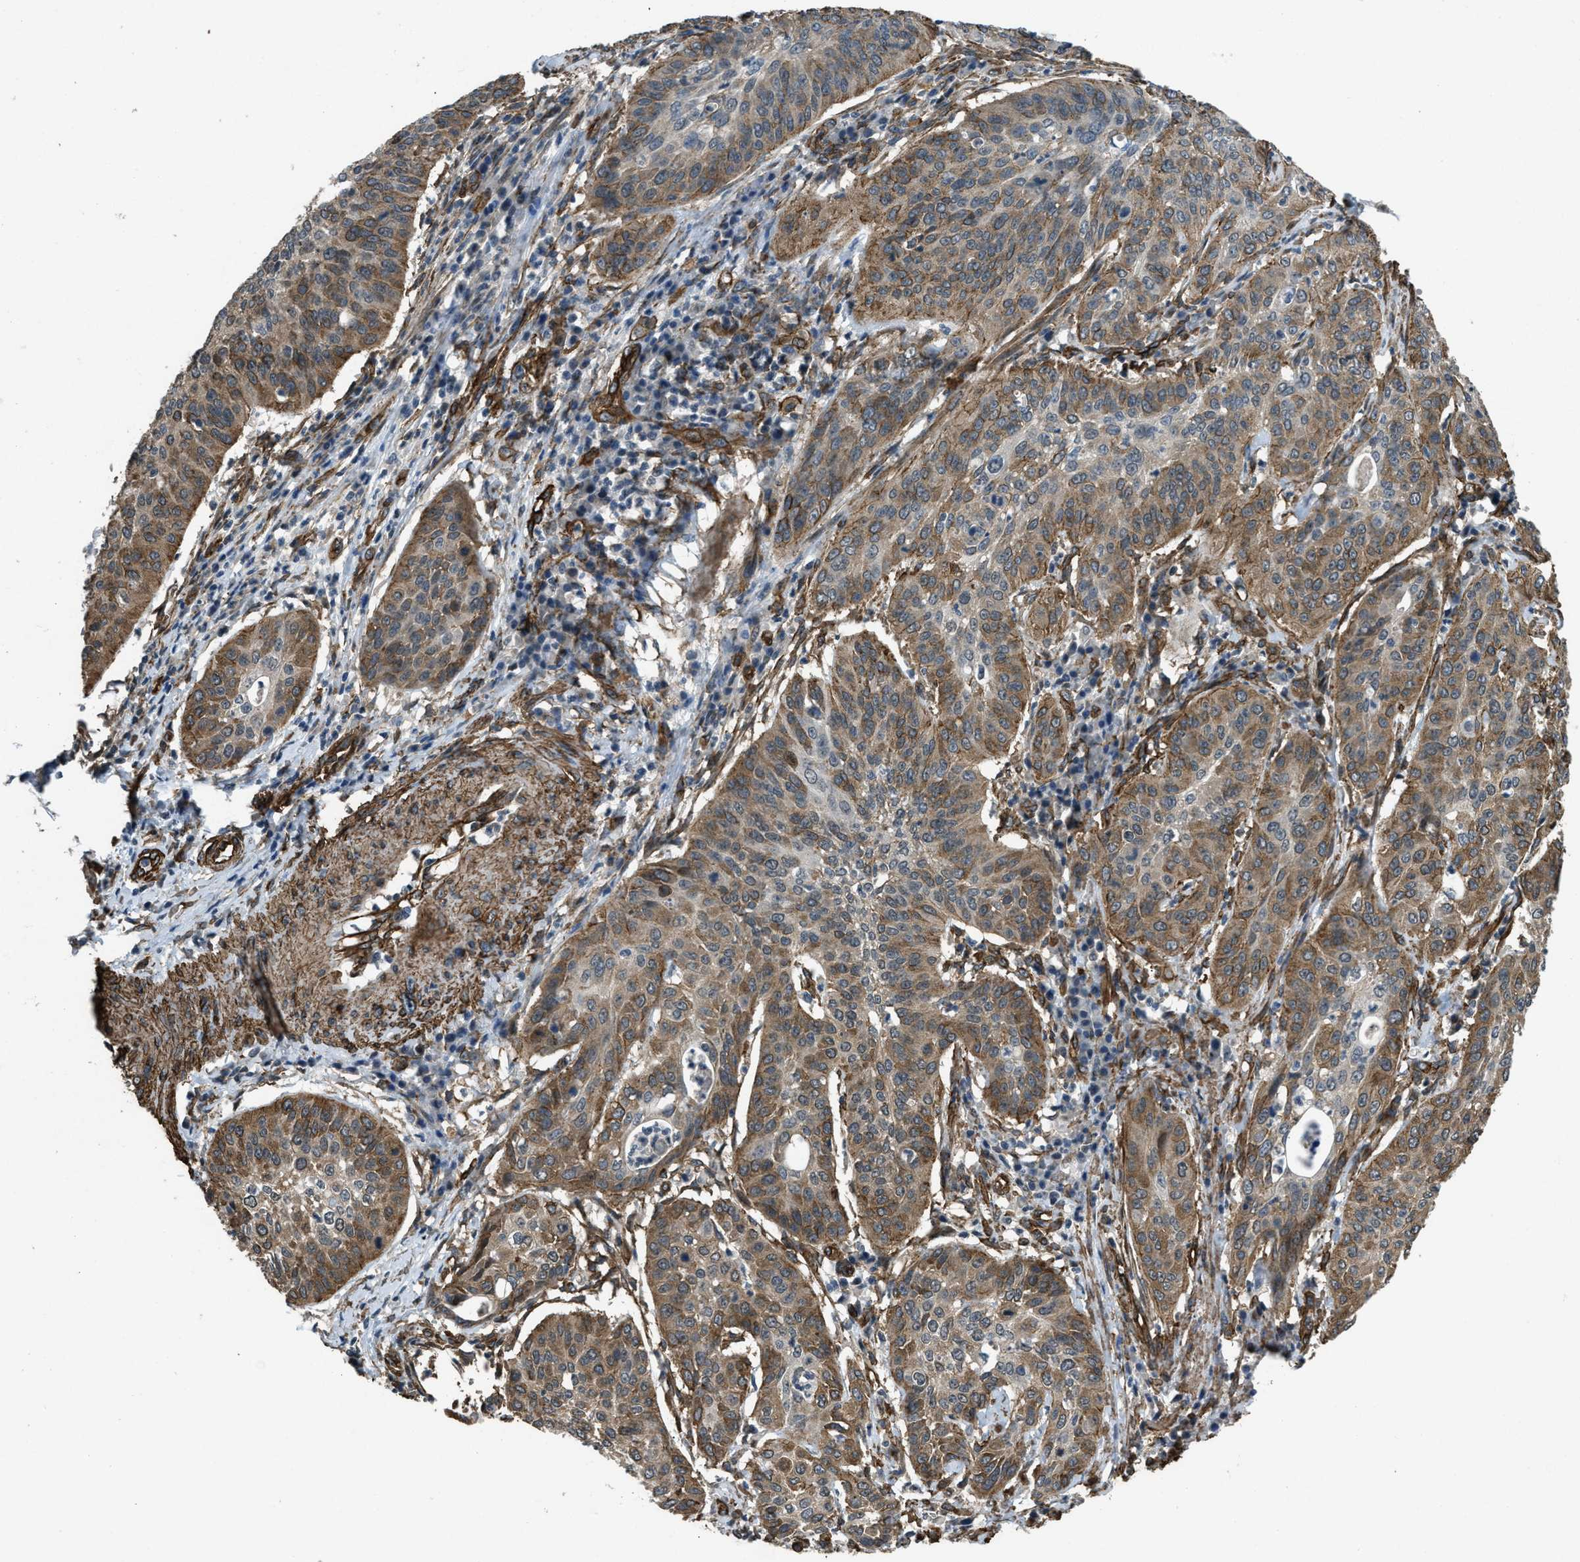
{"staining": {"intensity": "moderate", "quantity": ">75%", "location": "cytoplasmic/membranous"}, "tissue": "cervical cancer", "cell_type": "Tumor cells", "image_type": "cancer", "snomed": [{"axis": "morphology", "description": "Normal tissue, NOS"}, {"axis": "morphology", "description": "Squamous cell carcinoma, NOS"}, {"axis": "topography", "description": "Cervix"}], "caption": "Immunohistochemistry (IHC) (DAB (3,3'-diaminobenzidine)) staining of cervical cancer (squamous cell carcinoma) exhibits moderate cytoplasmic/membranous protein staining in about >75% of tumor cells.", "gene": "NMB", "patient": {"sex": "female", "age": 39}}